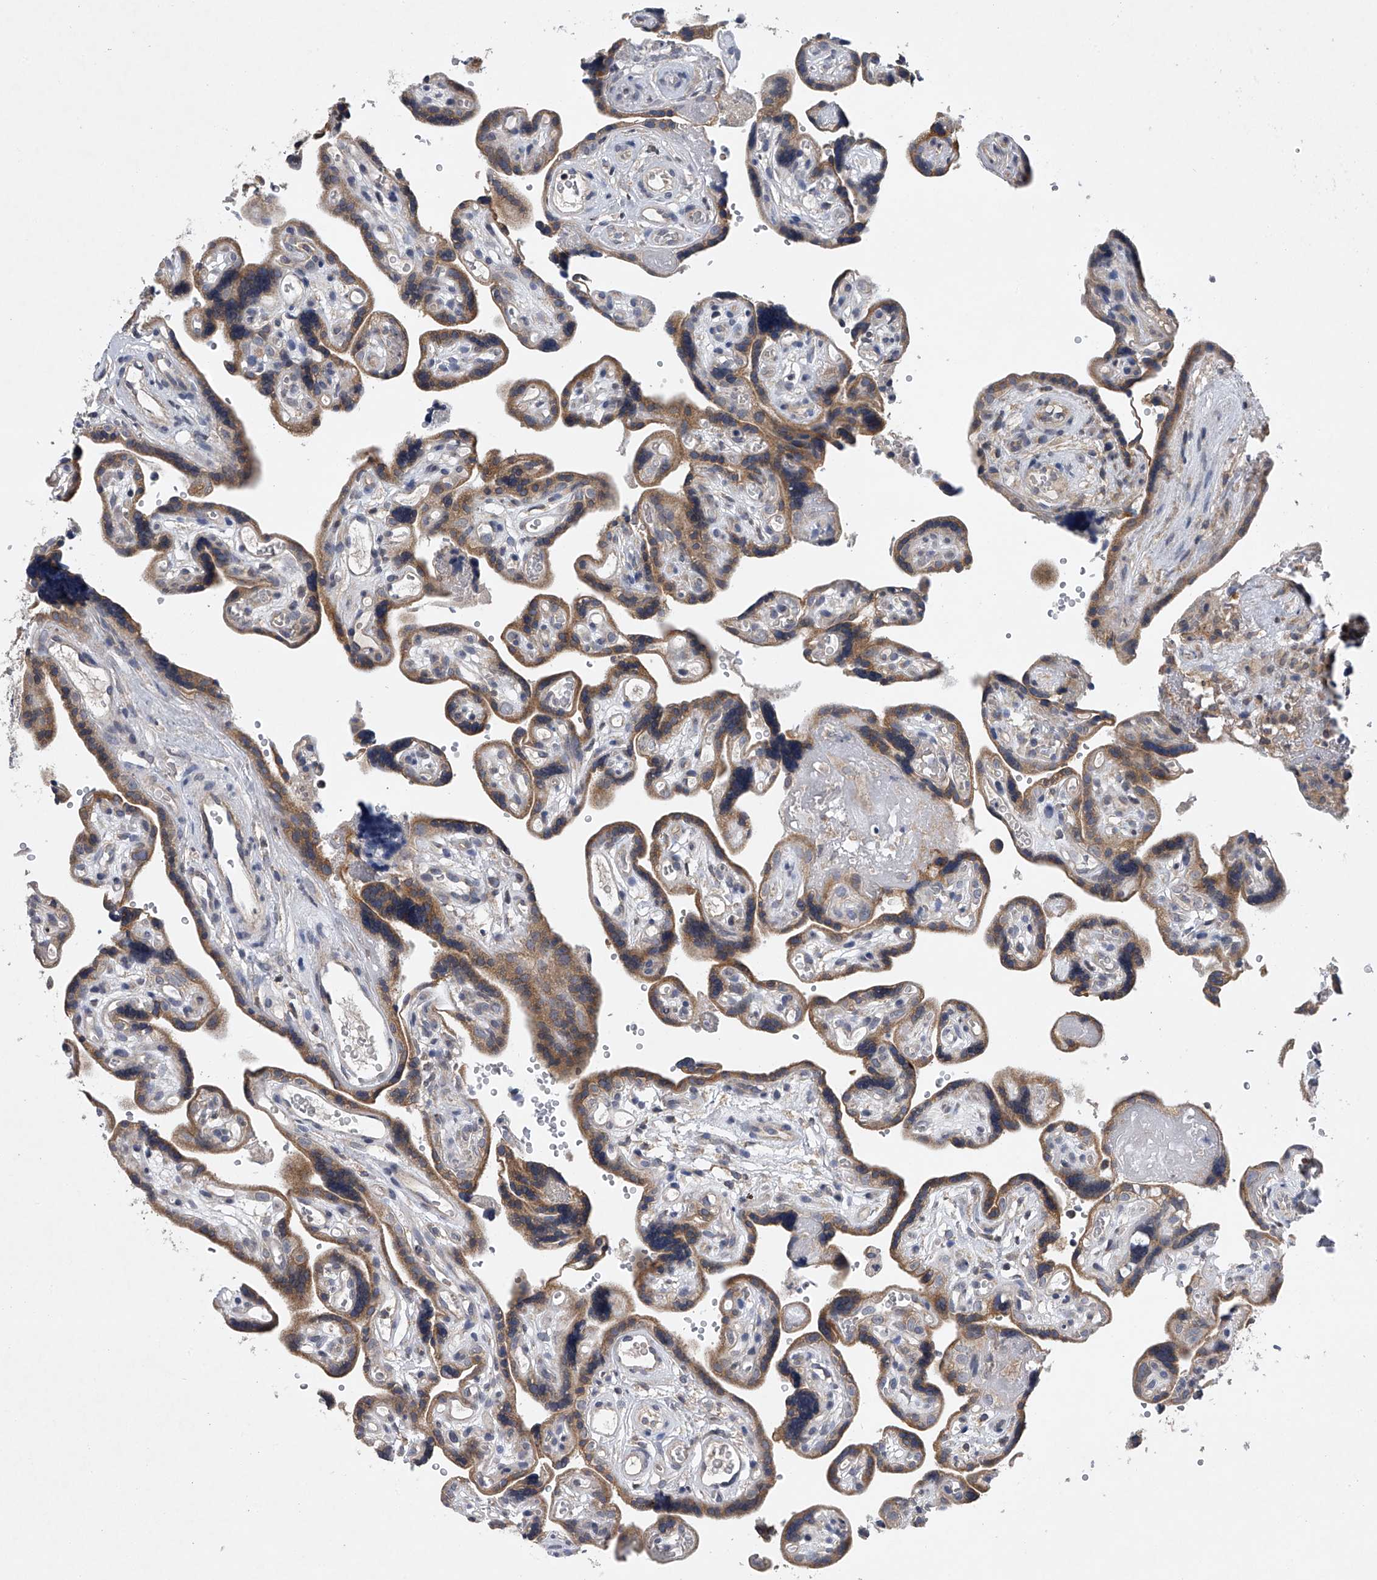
{"staining": {"intensity": "moderate", "quantity": ">75%", "location": "cytoplasmic/membranous"}, "tissue": "placenta", "cell_type": "Decidual cells", "image_type": "normal", "snomed": [{"axis": "morphology", "description": "Normal tissue, NOS"}, {"axis": "topography", "description": "Placenta"}], "caption": "Immunohistochemistry (IHC) staining of normal placenta, which exhibits medium levels of moderate cytoplasmic/membranous expression in about >75% of decidual cells indicating moderate cytoplasmic/membranous protein staining. The staining was performed using DAB (brown) for protein detection and nuclei were counterstained in hematoxylin (blue).", "gene": "RNF5", "patient": {"sex": "female", "age": 30}}